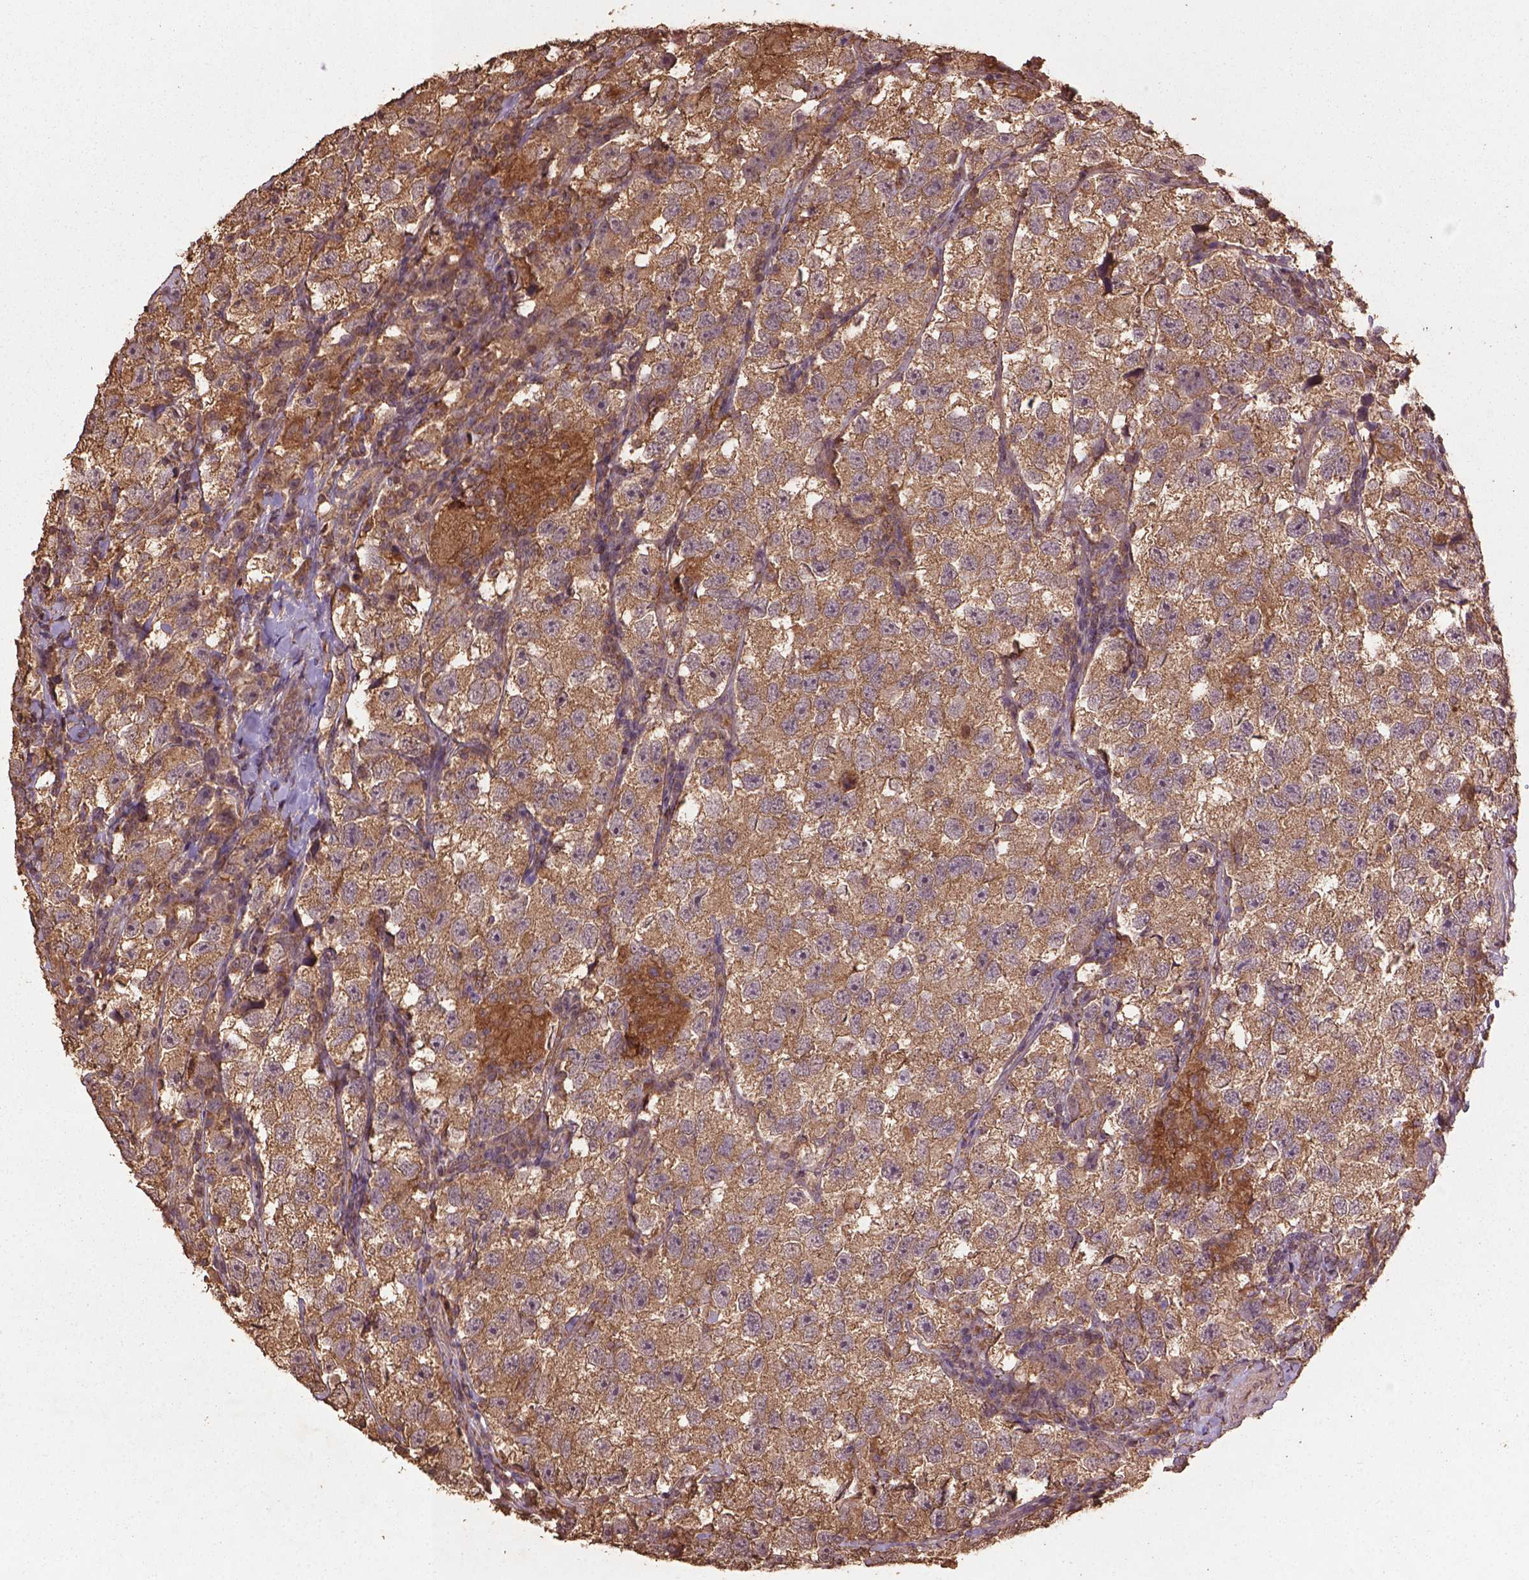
{"staining": {"intensity": "weak", "quantity": ">75%", "location": "cytoplasmic/membranous"}, "tissue": "testis cancer", "cell_type": "Tumor cells", "image_type": "cancer", "snomed": [{"axis": "morphology", "description": "Seminoma, NOS"}, {"axis": "topography", "description": "Testis"}], "caption": "Seminoma (testis) was stained to show a protein in brown. There is low levels of weak cytoplasmic/membranous staining in approximately >75% of tumor cells.", "gene": "BABAM1", "patient": {"sex": "male", "age": 26}}